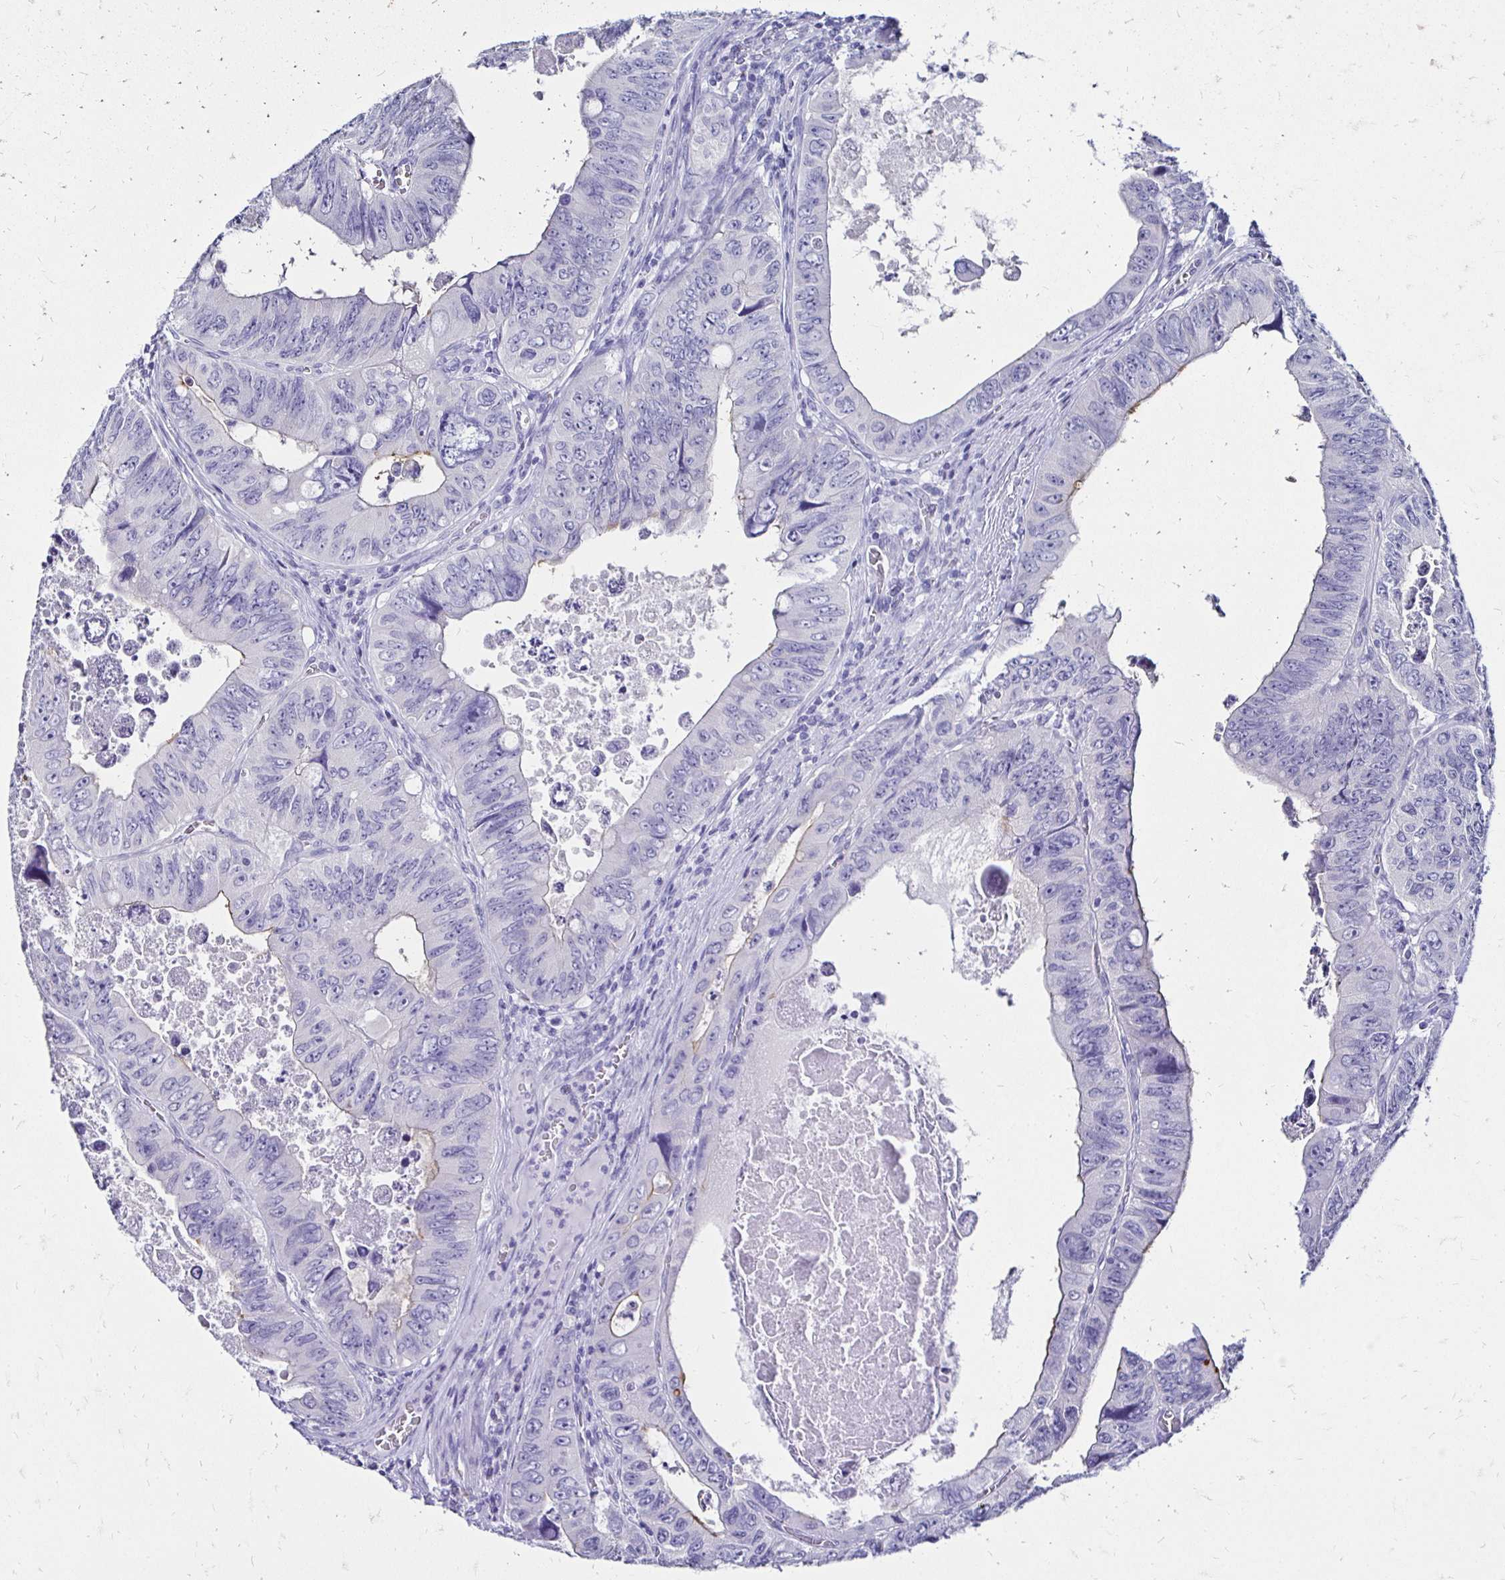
{"staining": {"intensity": "negative", "quantity": "none", "location": "none"}, "tissue": "colorectal cancer", "cell_type": "Tumor cells", "image_type": "cancer", "snomed": [{"axis": "morphology", "description": "Adenocarcinoma, NOS"}, {"axis": "topography", "description": "Colon"}], "caption": "Micrograph shows no protein positivity in tumor cells of adenocarcinoma (colorectal) tissue.", "gene": "KCNT1", "patient": {"sex": "female", "age": 84}}